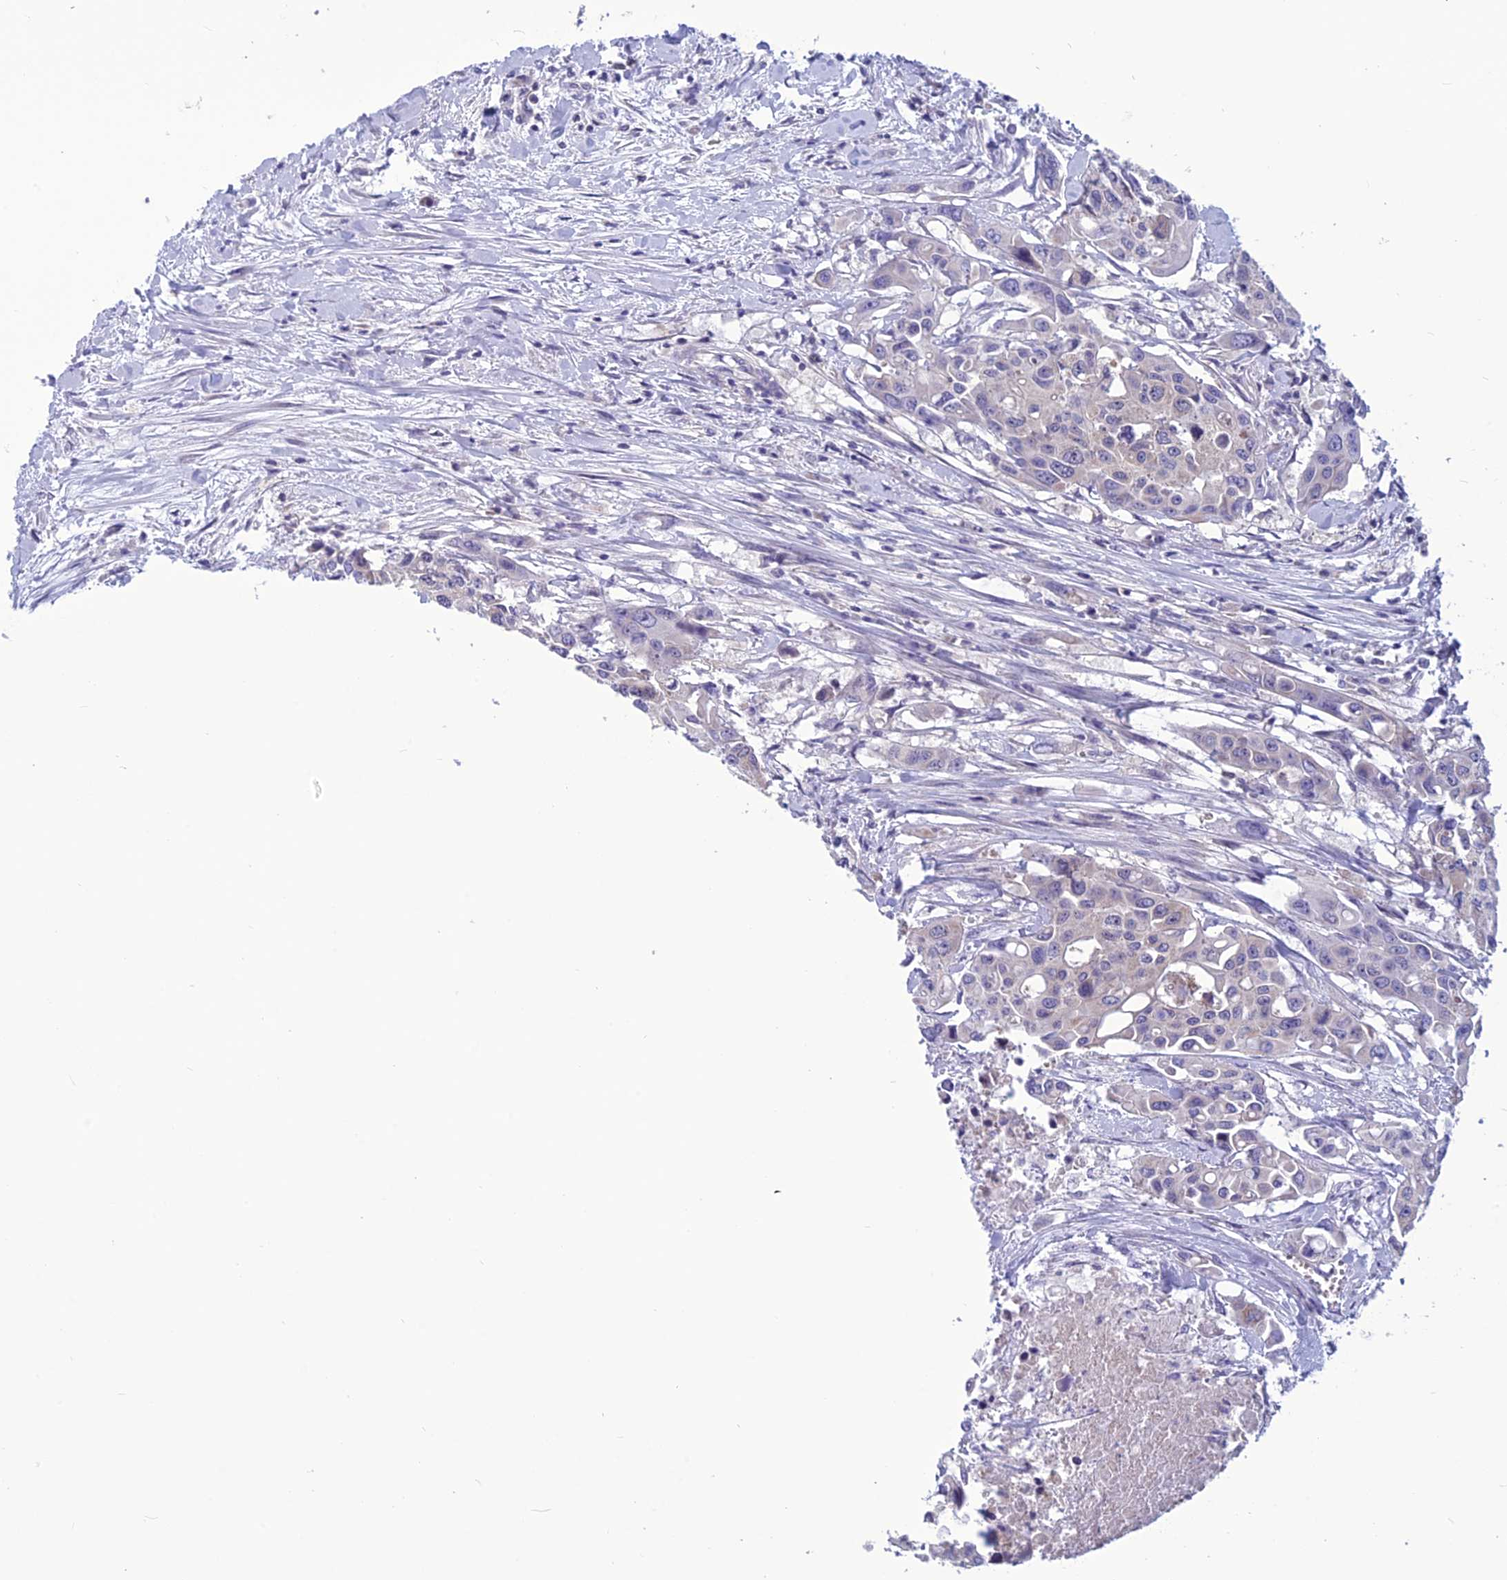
{"staining": {"intensity": "negative", "quantity": "none", "location": "none"}, "tissue": "colorectal cancer", "cell_type": "Tumor cells", "image_type": "cancer", "snomed": [{"axis": "morphology", "description": "Adenocarcinoma, NOS"}, {"axis": "topography", "description": "Colon"}], "caption": "High power microscopy image of an immunohistochemistry photomicrograph of colorectal cancer, revealing no significant positivity in tumor cells. (Brightfield microscopy of DAB (3,3'-diaminobenzidine) IHC at high magnification).", "gene": "PSMF1", "patient": {"sex": "male", "age": 77}}